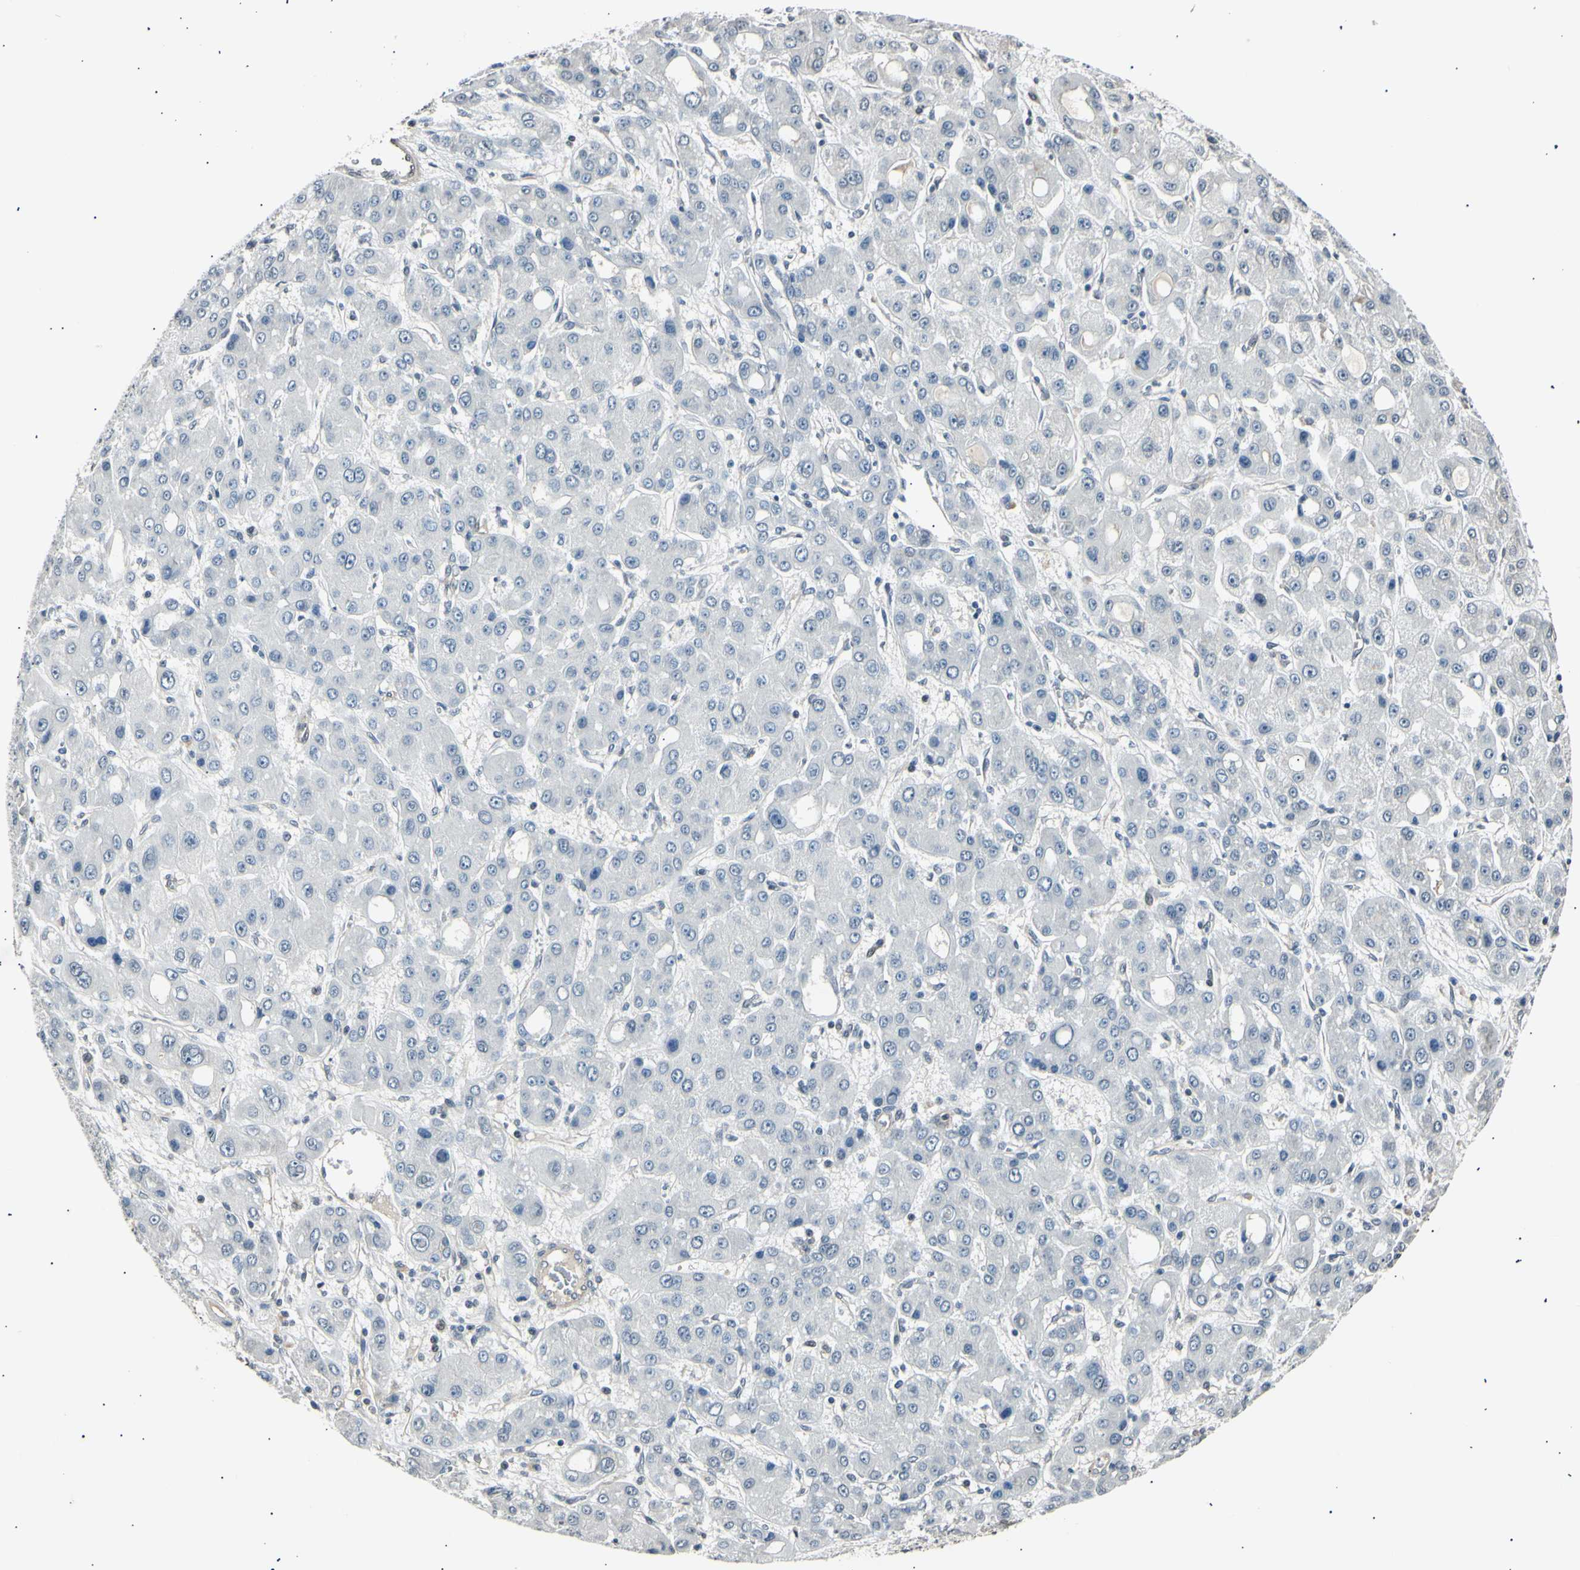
{"staining": {"intensity": "negative", "quantity": "none", "location": "none"}, "tissue": "liver cancer", "cell_type": "Tumor cells", "image_type": "cancer", "snomed": [{"axis": "morphology", "description": "Carcinoma, Hepatocellular, NOS"}, {"axis": "topography", "description": "Liver"}], "caption": "Immunohistochemistry image of human liver cancer stained for a protein (brown), which demonstrates no staining in tumor cells. The staining is performed using DAB (3,3'-diaminobenzidine) brown chromogen with nuclei counter-stained in using hematoxylin.", "gene": "AK1", "patient": {"sex": "male", "age": 55}}